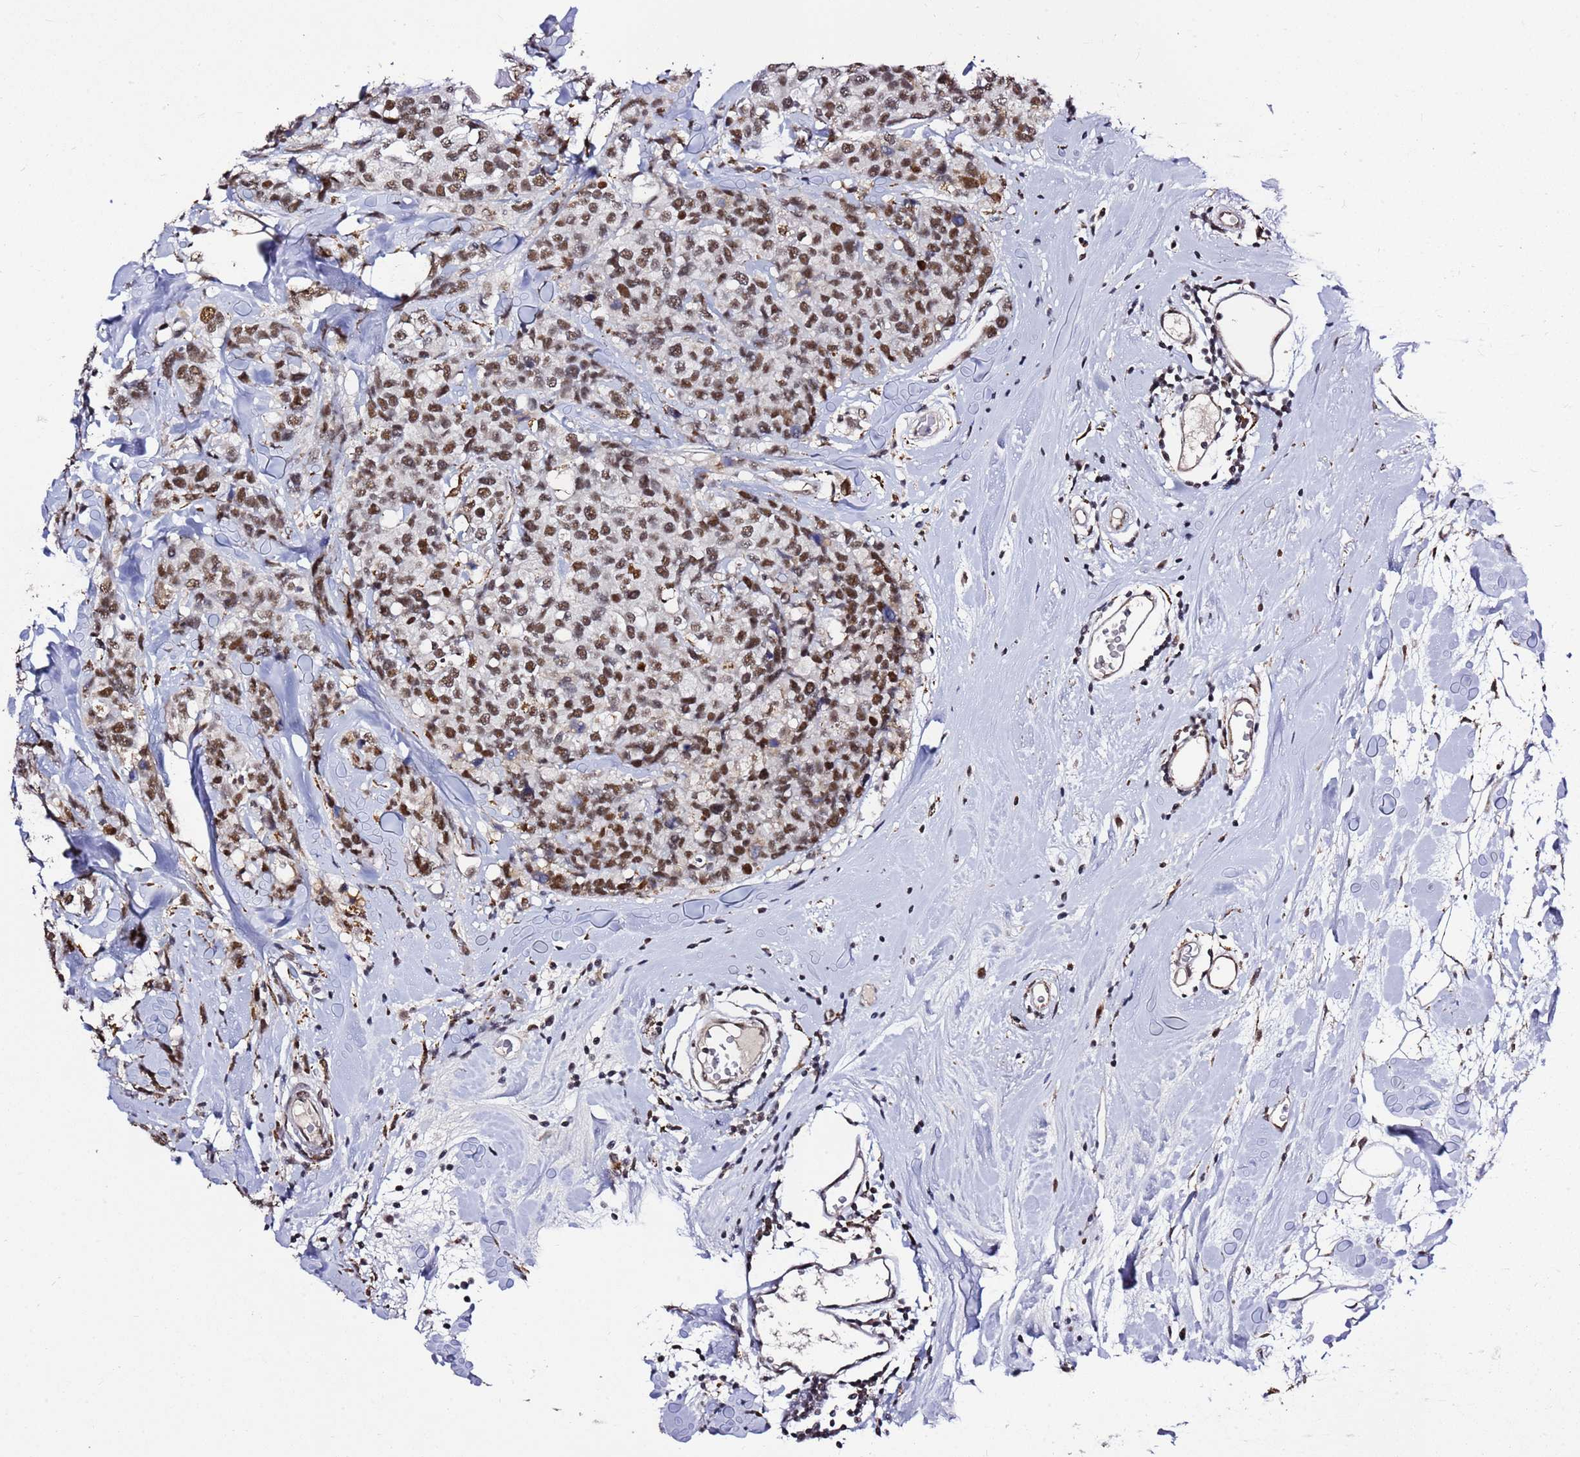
{"staining": {"intensity": "moderate", "quantity": ">75%", "location": "nuclear"}, "tissue": "breast cancer", "cell_type": "Tumor cells", "image_type": "cancer", "snomed": [{"axis": "morphology", "description": "Lobular carcinoma"}, {"axis": "topography", "description": "Breast"}], "caption": "IHC of human breast lobular carcinoma reveals medium levels of moderate nuclear staining in approximately >75% of tumor cells.", "gene": "AKAP8L", "patient": {"sex": "female", "age": 59}}